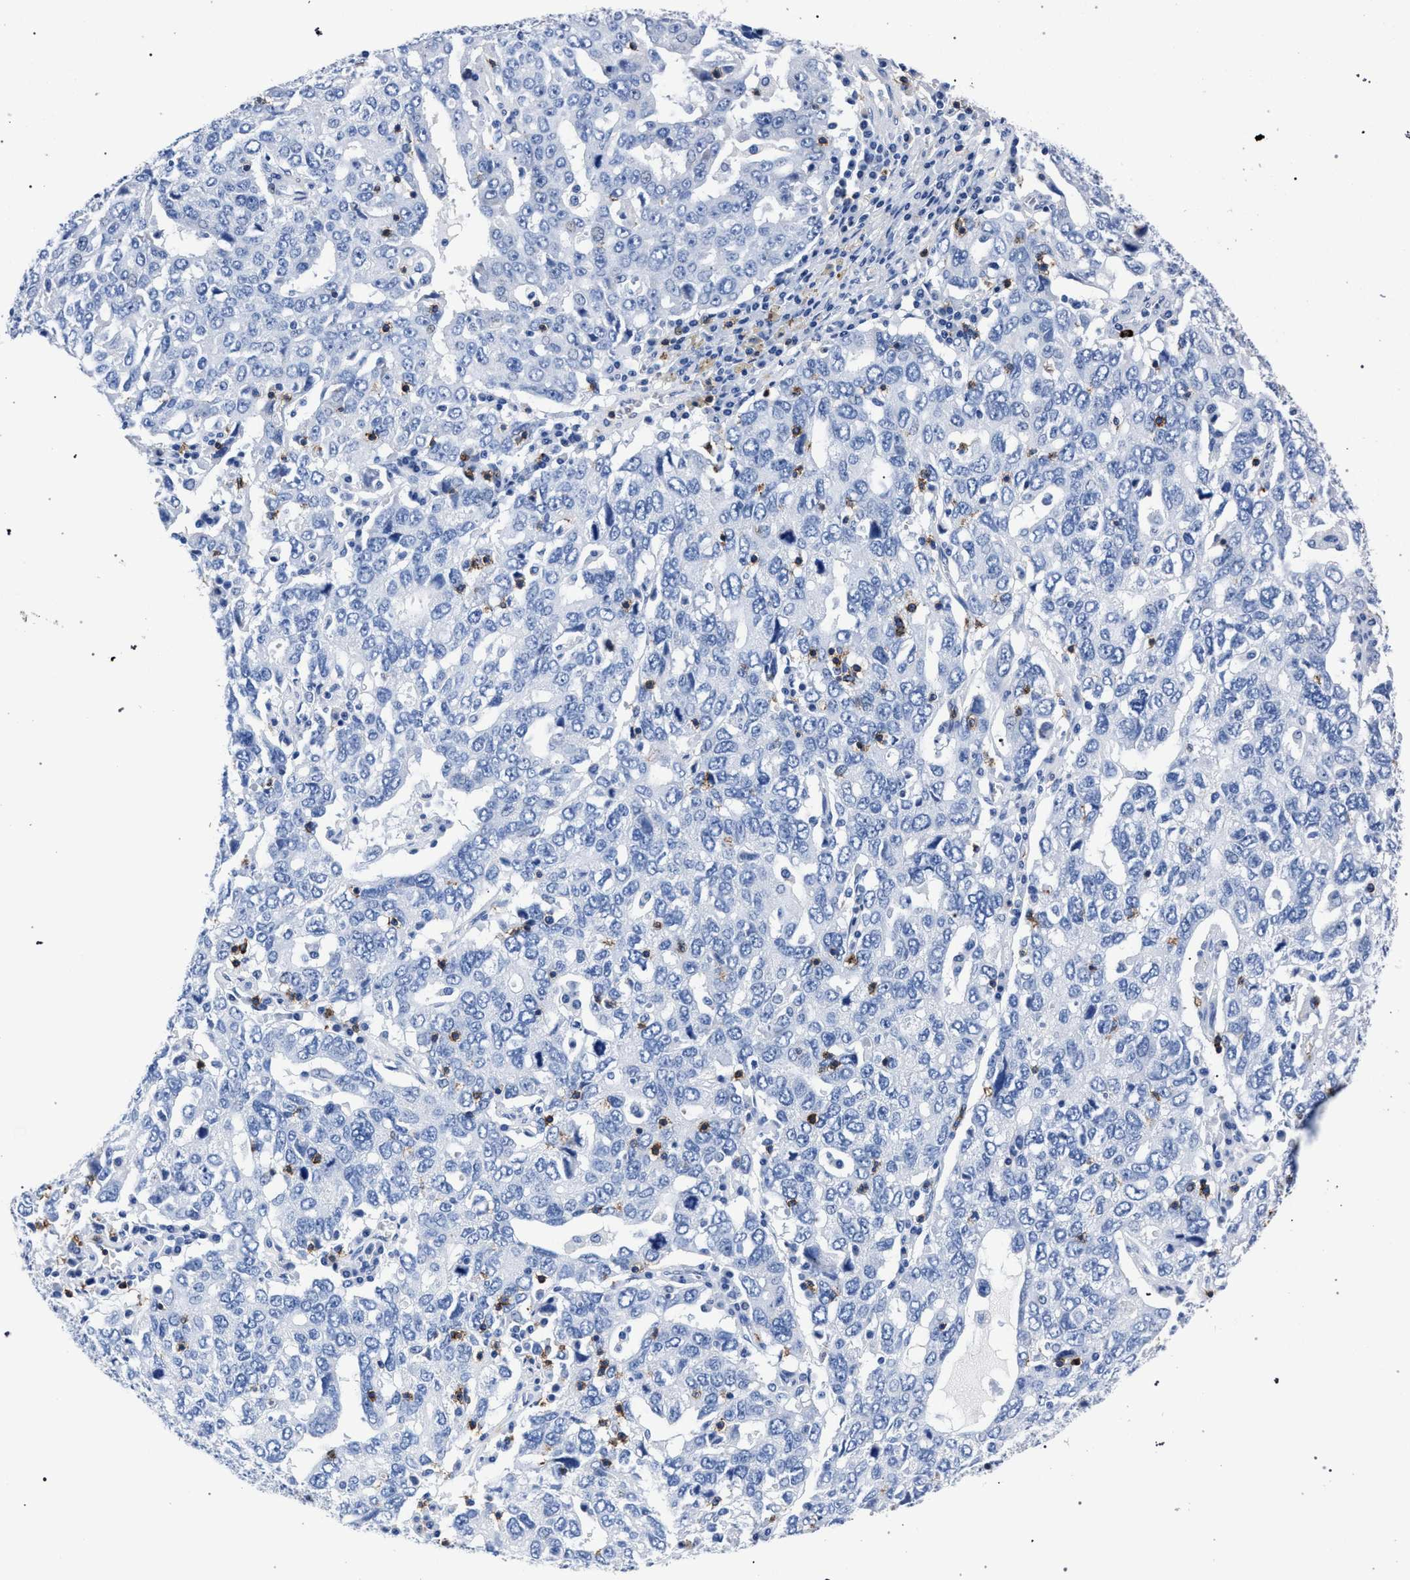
{"staining": {"intensity": "negative", "quantity": "none", "location": "none"}, "tissue": "ovarian cancer", "cell_type": "Tumor cells", "image_type": "cancer", "snomed": [{"axis": "morphology", "description": "Carcinoma, endometroid"}, {"axis": "topography", "description": "Ovary"}], "caption": "Protein analysis of ovarian cancer (endometroid carcinoma) shows no significant staining in tumor cells.", "gene": "KLRK1", "patient": {"sex": "female", "age": 62}}